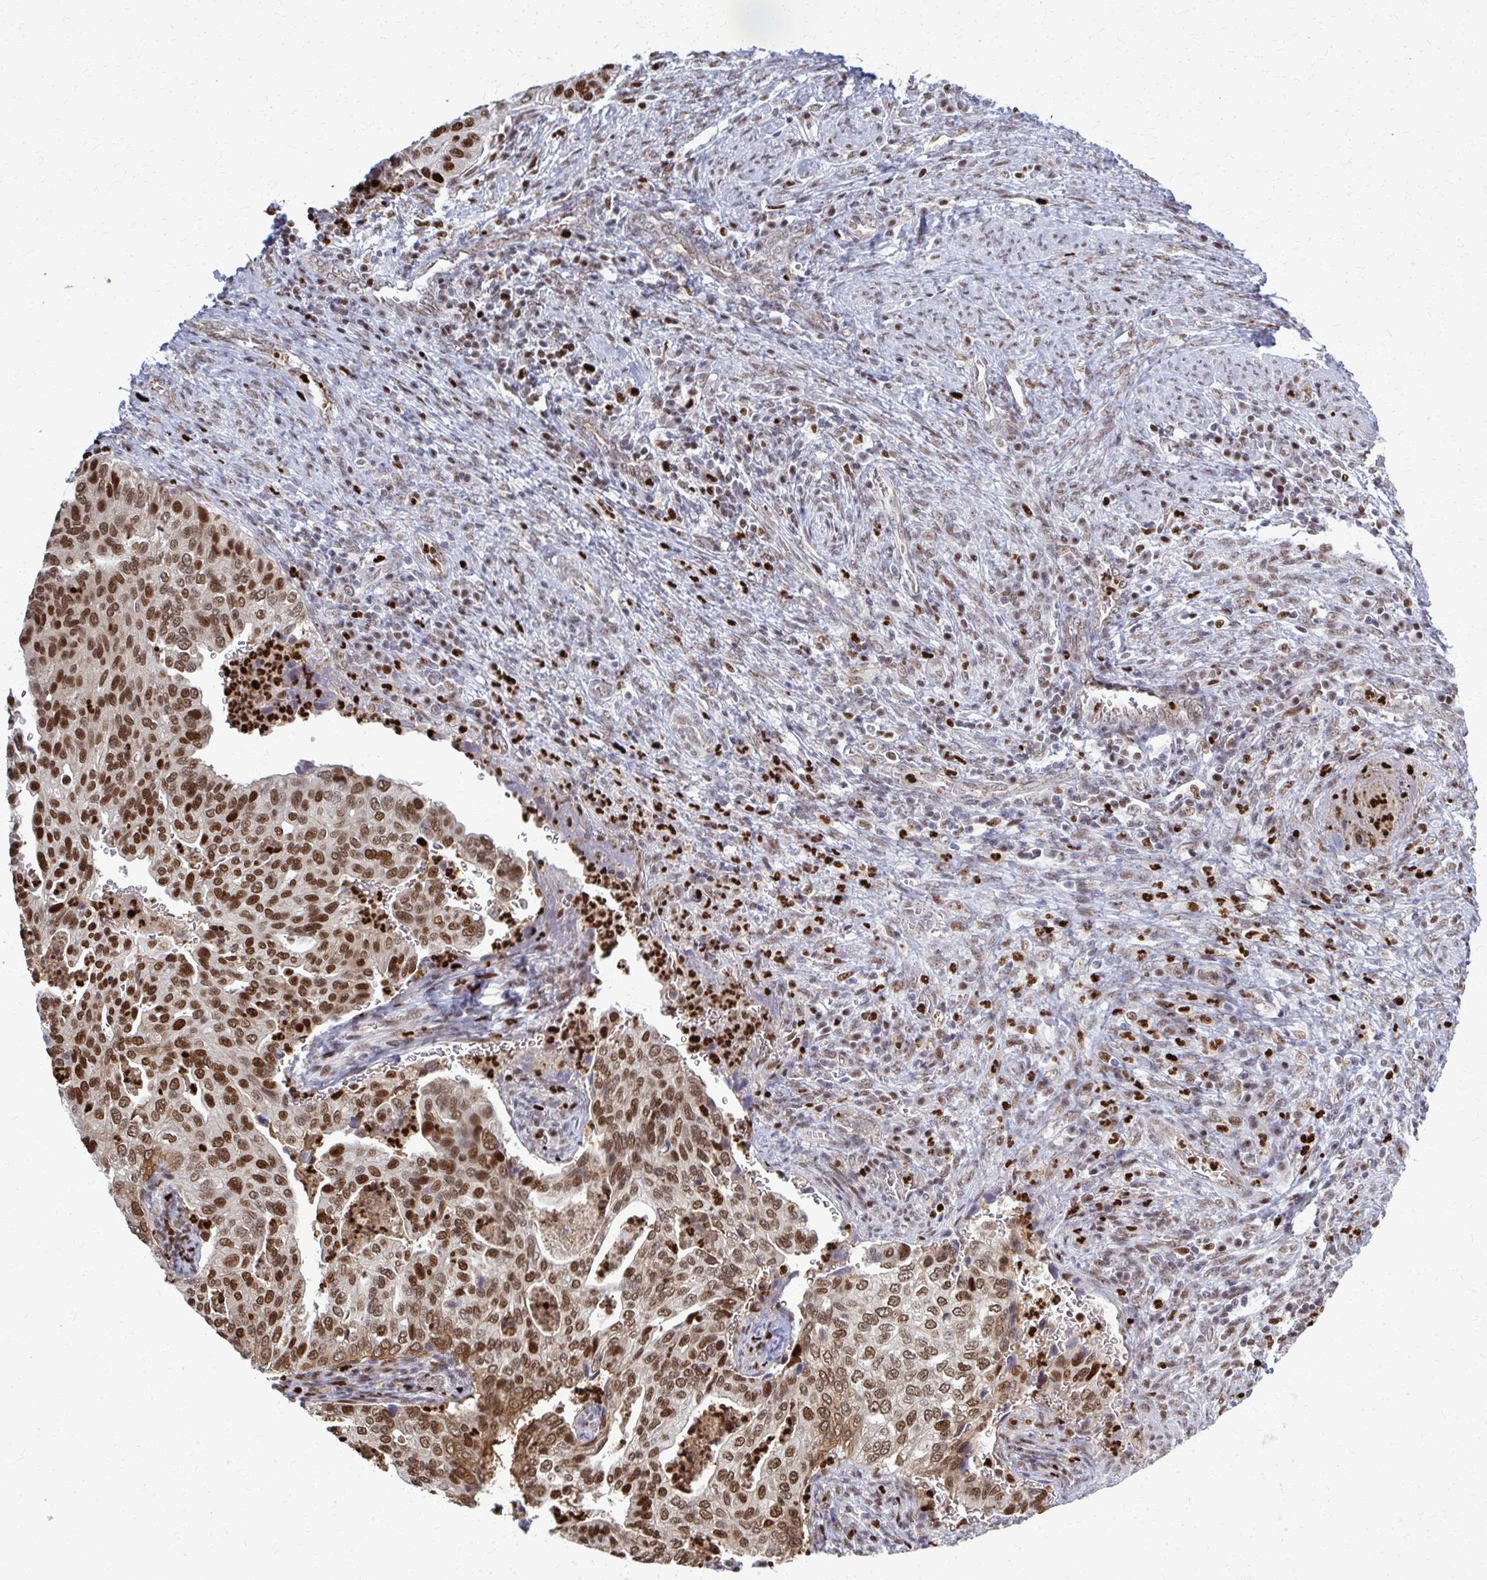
{"staining": {"intensity": "moderate", "quantity": ">75%", "location": "nuclear"}, "tissue": "cervical cancer", "cell_type": "Tumor cells", "image_type": "cancer", "snomed": [{"axis": "morphology", "description": "Squamous cell carcinoma, NOS"}, {"axis": "topography", "description": "Cervix"}], "caption": "A micrograph showing moderate nuclear positivity in about >75% of tumor cells in cervical cancer (squamous cell carcinoma), as visualized by brown immunohistochemical staining.", "gene": "ZNF559", "patient": {"sex": "female", "age": 38}}